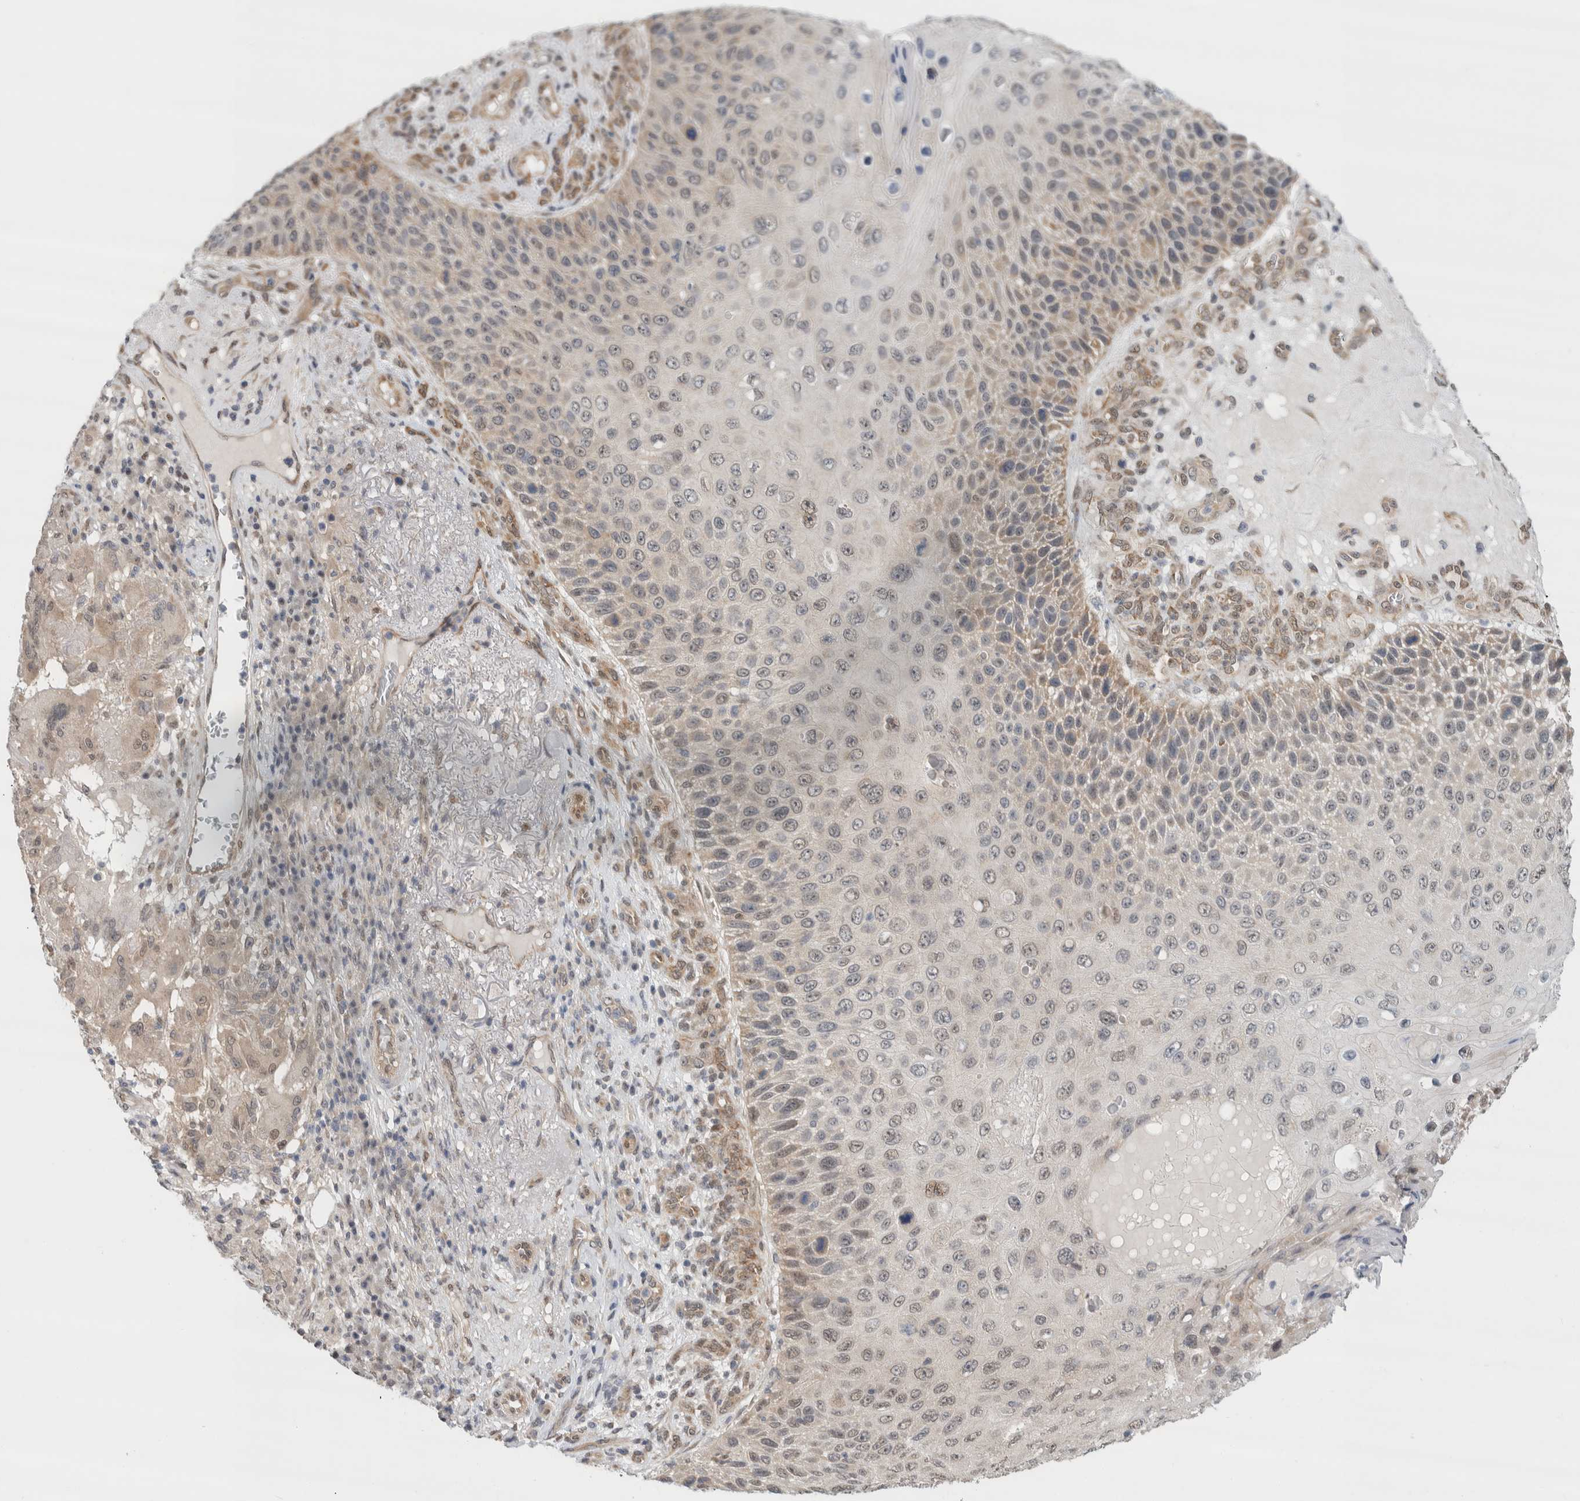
{"staining": {"intensity": "moderate", "quantity": "<25%", "location": "nuclear"}, "tissue": "skin cancer", "cell_type": "Tumor cells", "image_type": "cancer", "snomed": [{"axis": "morphology", "description": "Squamous cell carcinoma, NOS"}, {"axis": "topography", "description": "Skin"}], "caption": "An immunohistochemistry (IHC) histopathology image of tumor tissue is shown. Protein staining in brown labels moderate nuclear positivity in skin cancer (squamous cell carcinoma) within tumor cells.", "gene": "EIF4G3", "patient": {"sex": "female", "age": 88}}